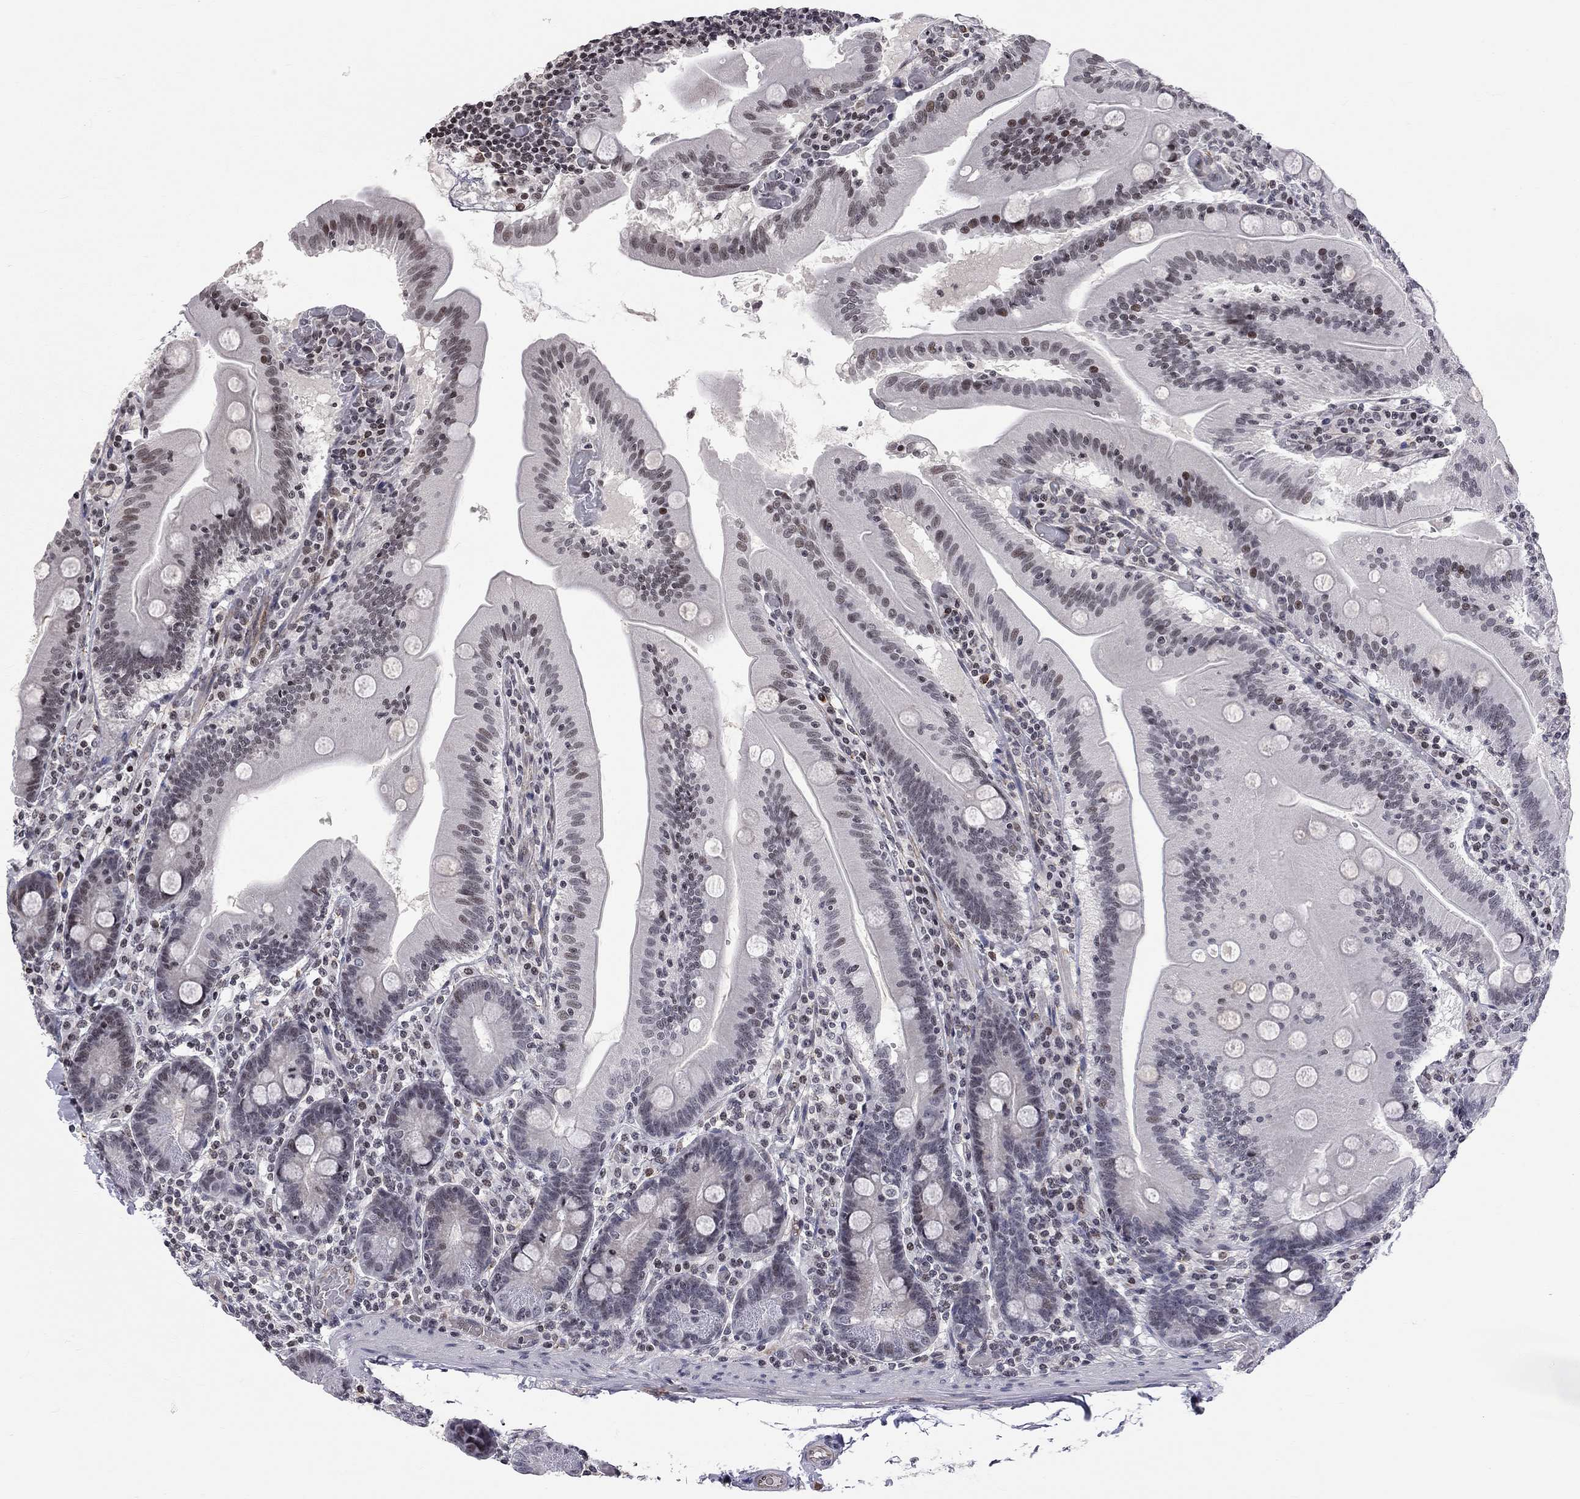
{"staining": {"intensity": "moderate", "quantity": "<25%", "location": "nuclear"}, "tissue": "small intestine", "cell_type": "Glandular cells", "image_type": "normal", "snomed": [{"axis": "morphology", "description": "Normal tissue, NOS"}, {"axis": "topography", "description": "Small intestine"}], "caption": "Moderate nuclear expression for a protein is present in about <25% of glandular cells of unremarkable small intestine using IHC.", "gene": "MTNR1B", "patient": {"sex": "male", "age": 37}}